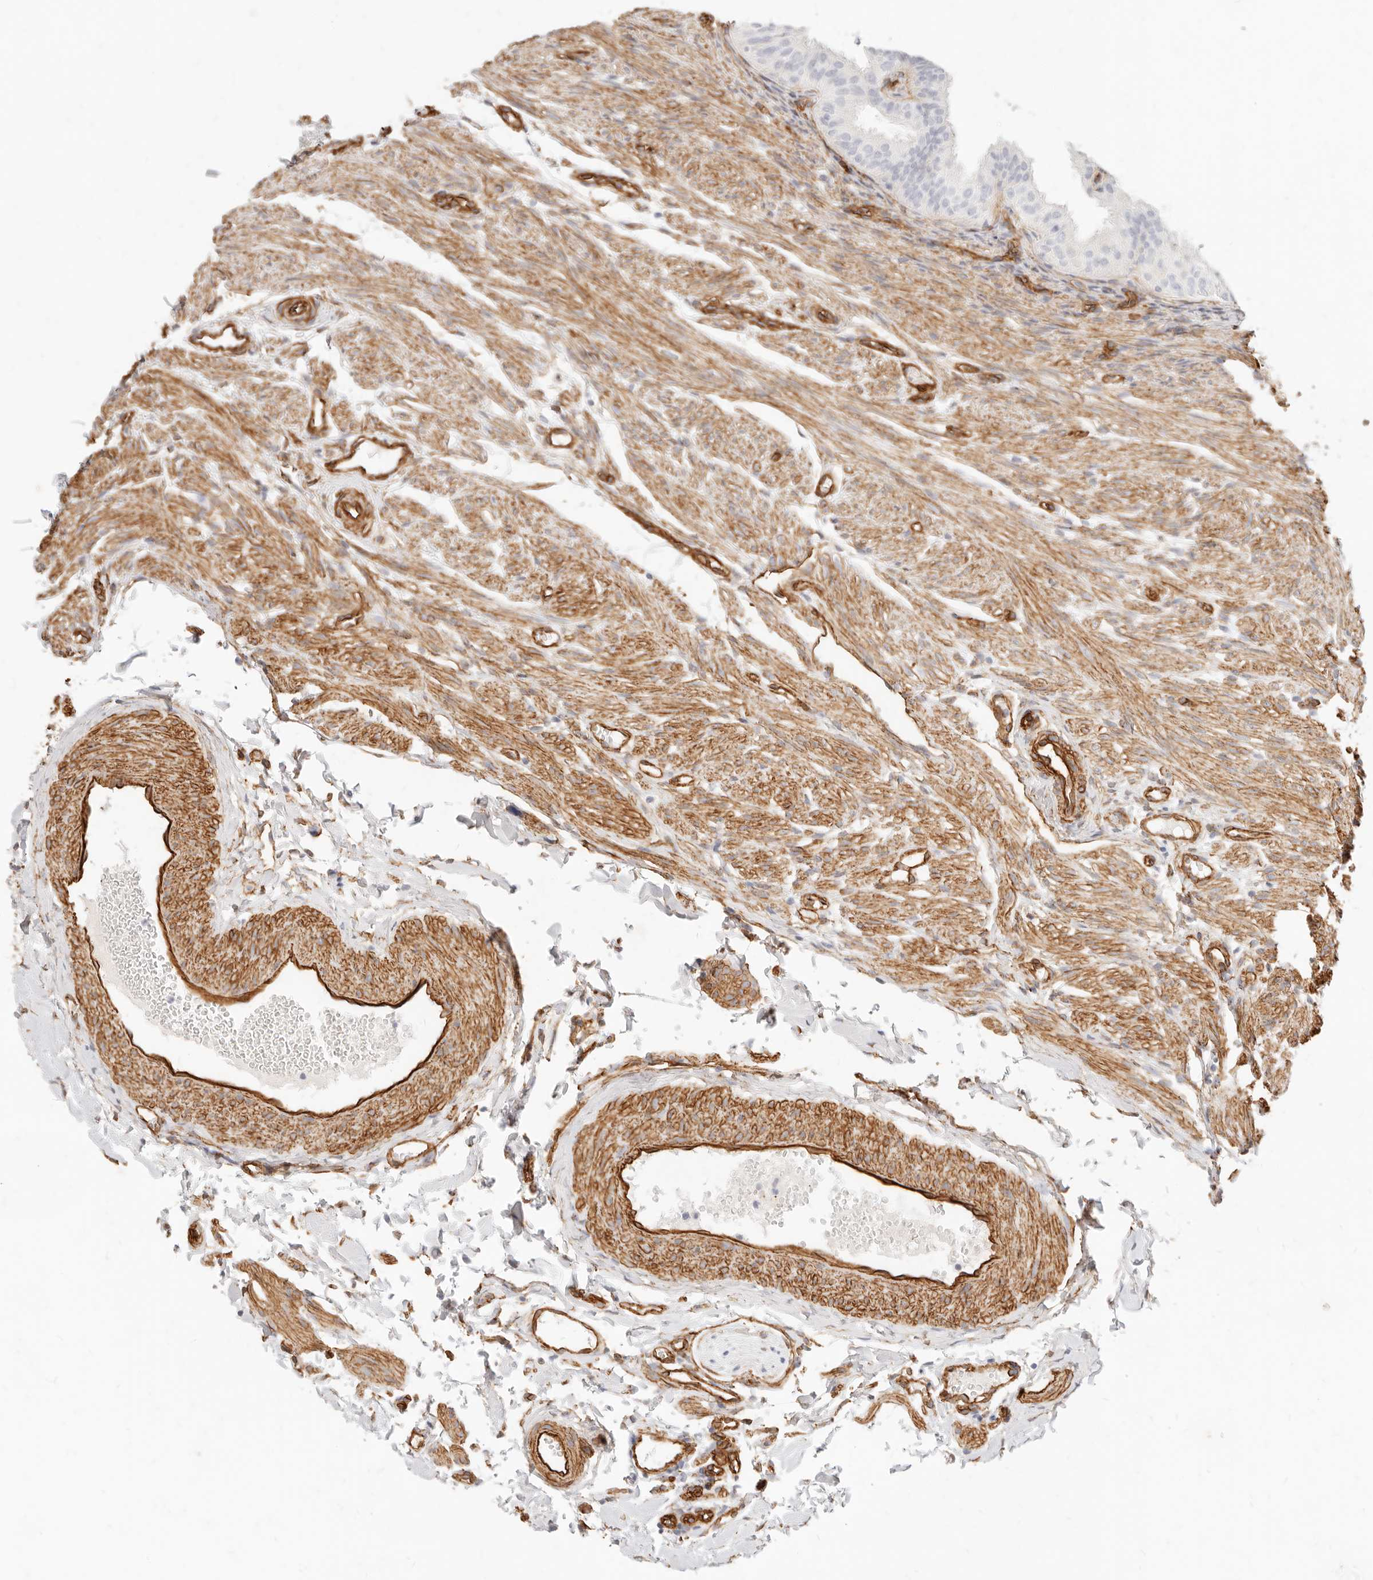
{"staining": {"intensity": "negative", "quantity": "none", "location": "none"}, "tissue": "fallopian tube", "cell_type": "Glandular cells", "image_type": "normal", "snomed": [{"axis": "morphology", "description": "Normal tissue, NOS"}, {"axis": "topography", "description": "Fallopian tube"}], "caption": "Immunohistochemistry histopathology image of benign fallopian tube: fallopian tube stained with DAB (3,3'-diaminobenzidine) exhibits no significant protein expression in glandular cells. (DAB immunohistochemistry visualized using brightfield microscopy, high magnification).", "gene": "NUS1", "patient": {"sex": "female", "age": 35}}